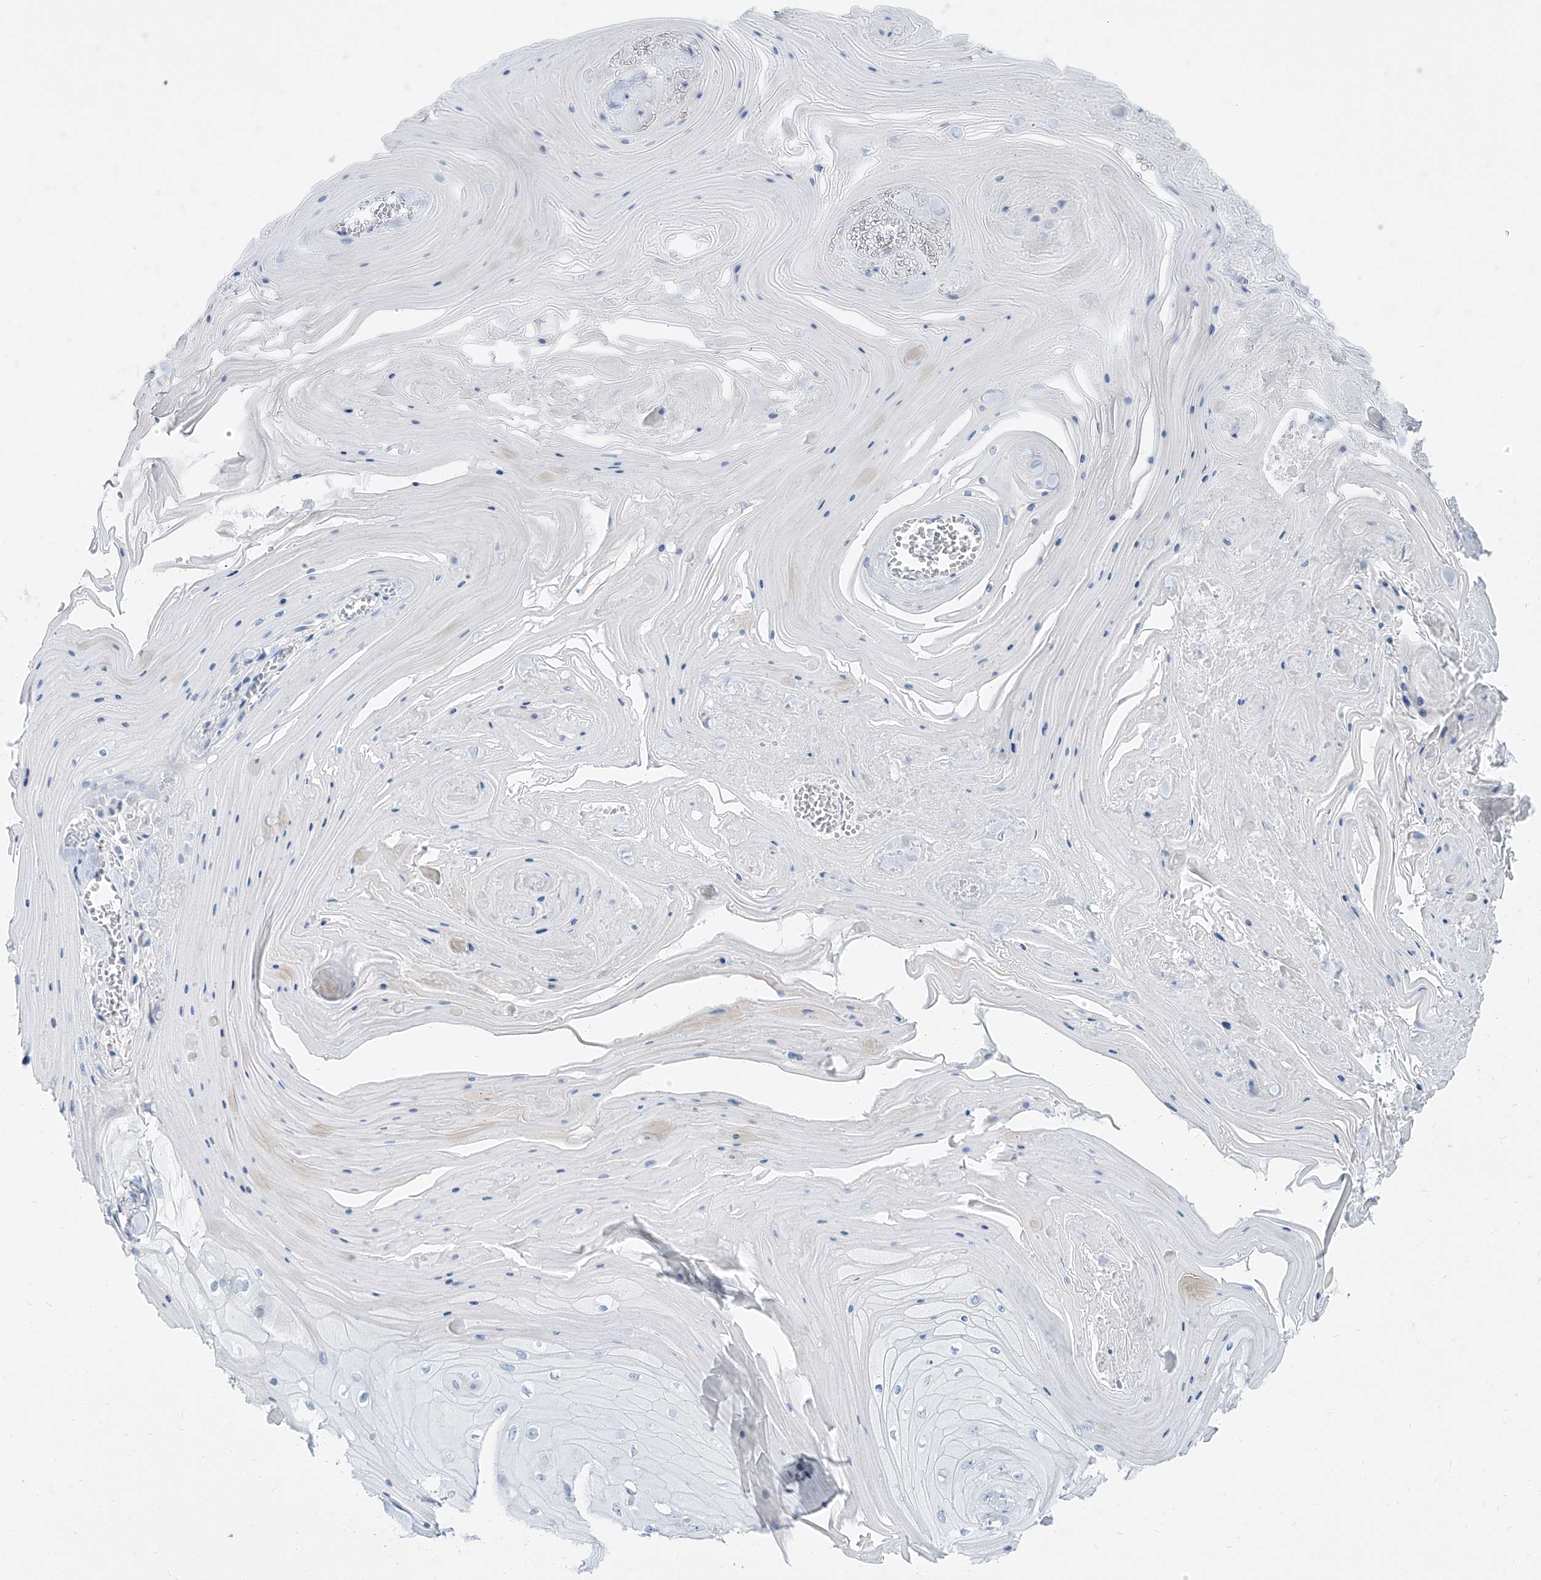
{"staining": {"intensity": "negative", "quantity": "none", "location": "none"}, "tissue": "skin cancer", "cell_type": "Tumor cells", "image_type": "cancer", "snomed": [{"axis": "morphology", "description": "Squamous cell carcinoma, NOS"}, {"axis": "topography", "description": "Skin"}], "caption": "Tumor cells are negative for protein expression in human skin cancer.", "gene": "TXLNB", "patient": {"sex": "male", "age": 74}}